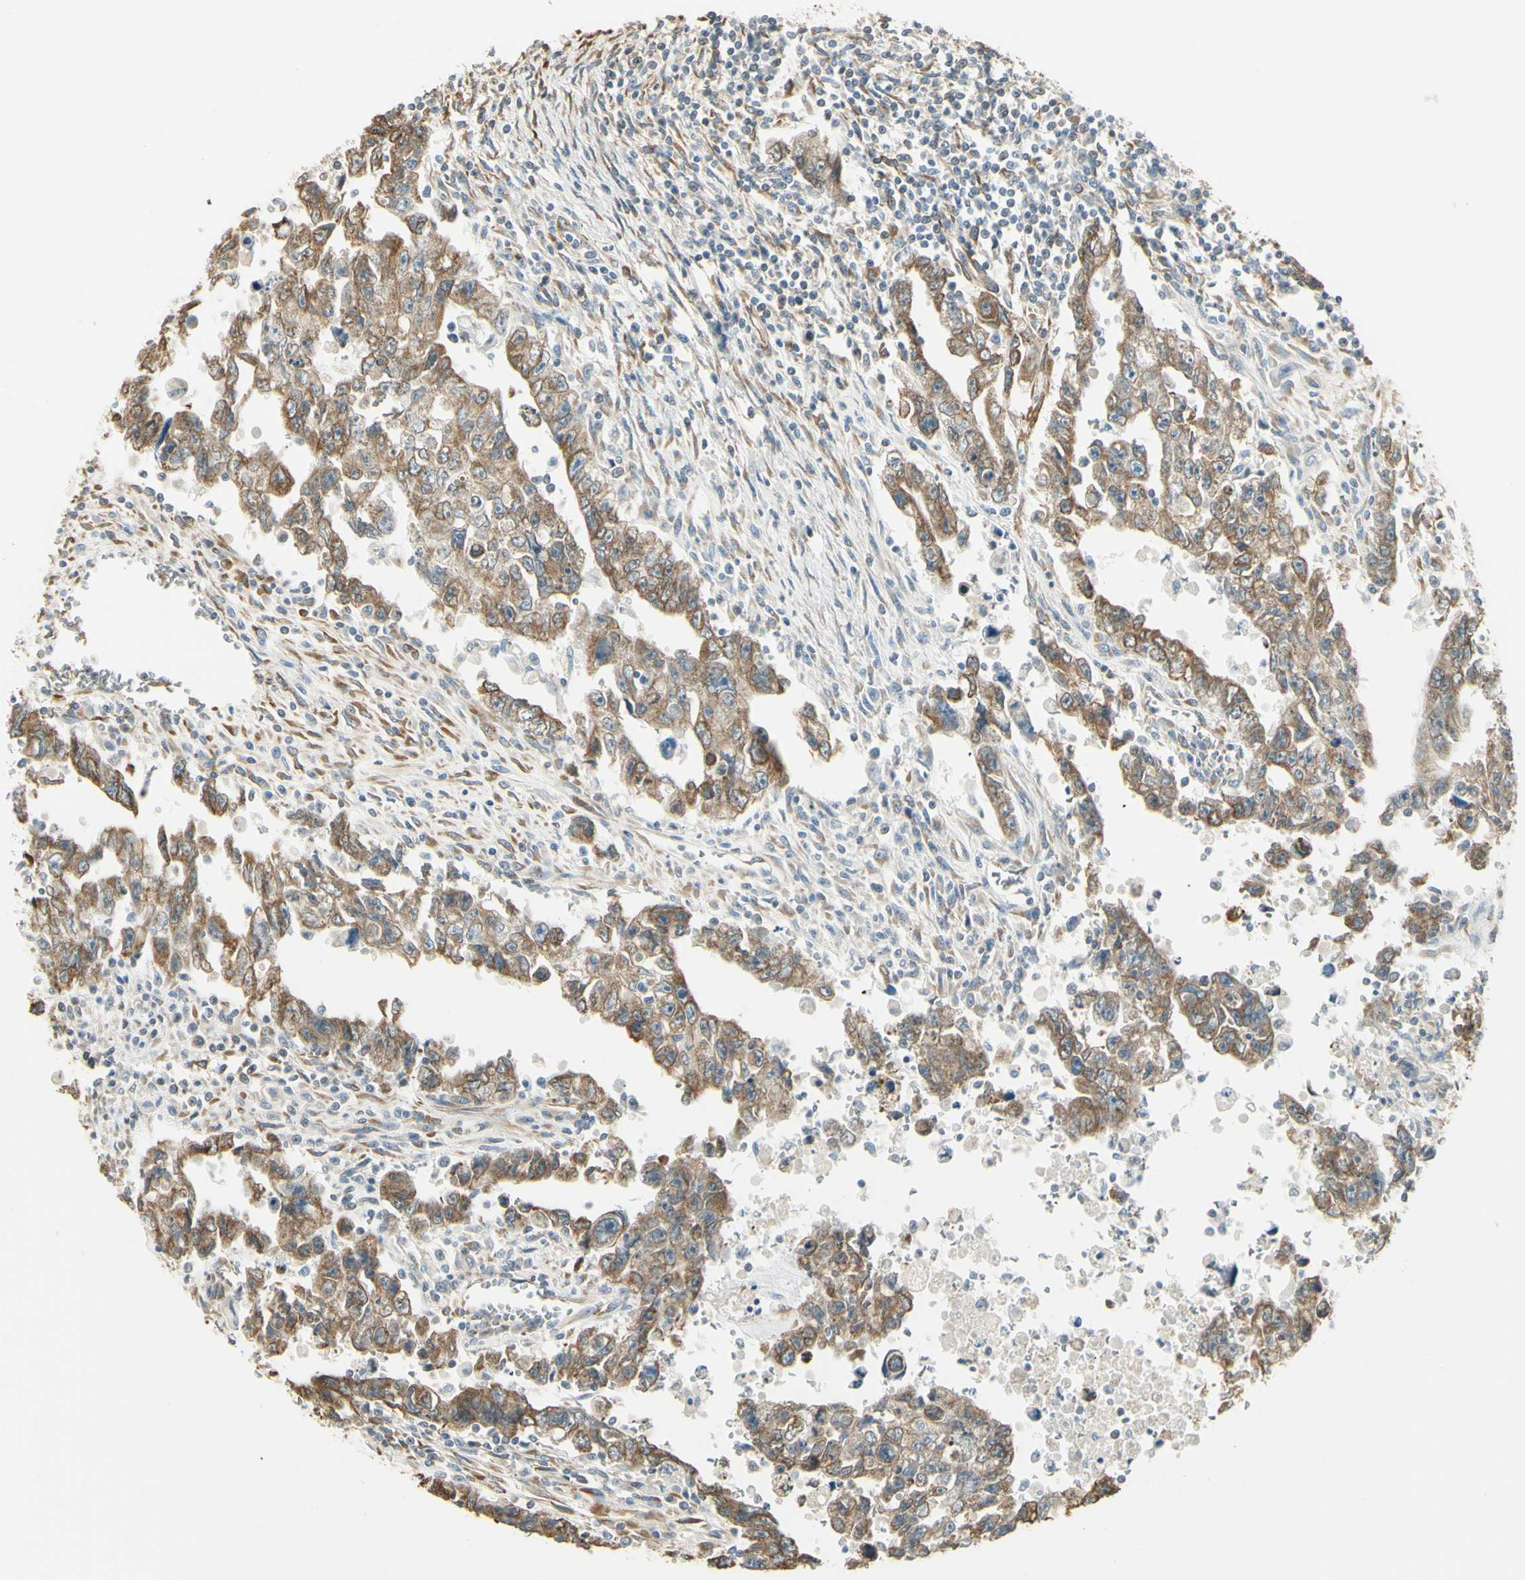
{"staining": {"intensity": "moderate", "quantity": "25%-75%", "location": "cytoplasmic/membranous"}, "tissue": "testis cancer", "cell_type": "Tumor cells", "image_type": "cancer", "snomed": [{"axis": "morphology", "description": "Carcinoma, Embryonal, NOS"}, {"axis": "topography", "description": "Testis"}], "caption": "Immunohistochemical staining of embryonal carcinoma (testis) exhibits medium levels of moderate cytoplasmic/membranous protein positivity in approximately 25%-75% of tumor cells.", "gene": "IGDCC4", "patient": {"sex": "male", "age": 28}}